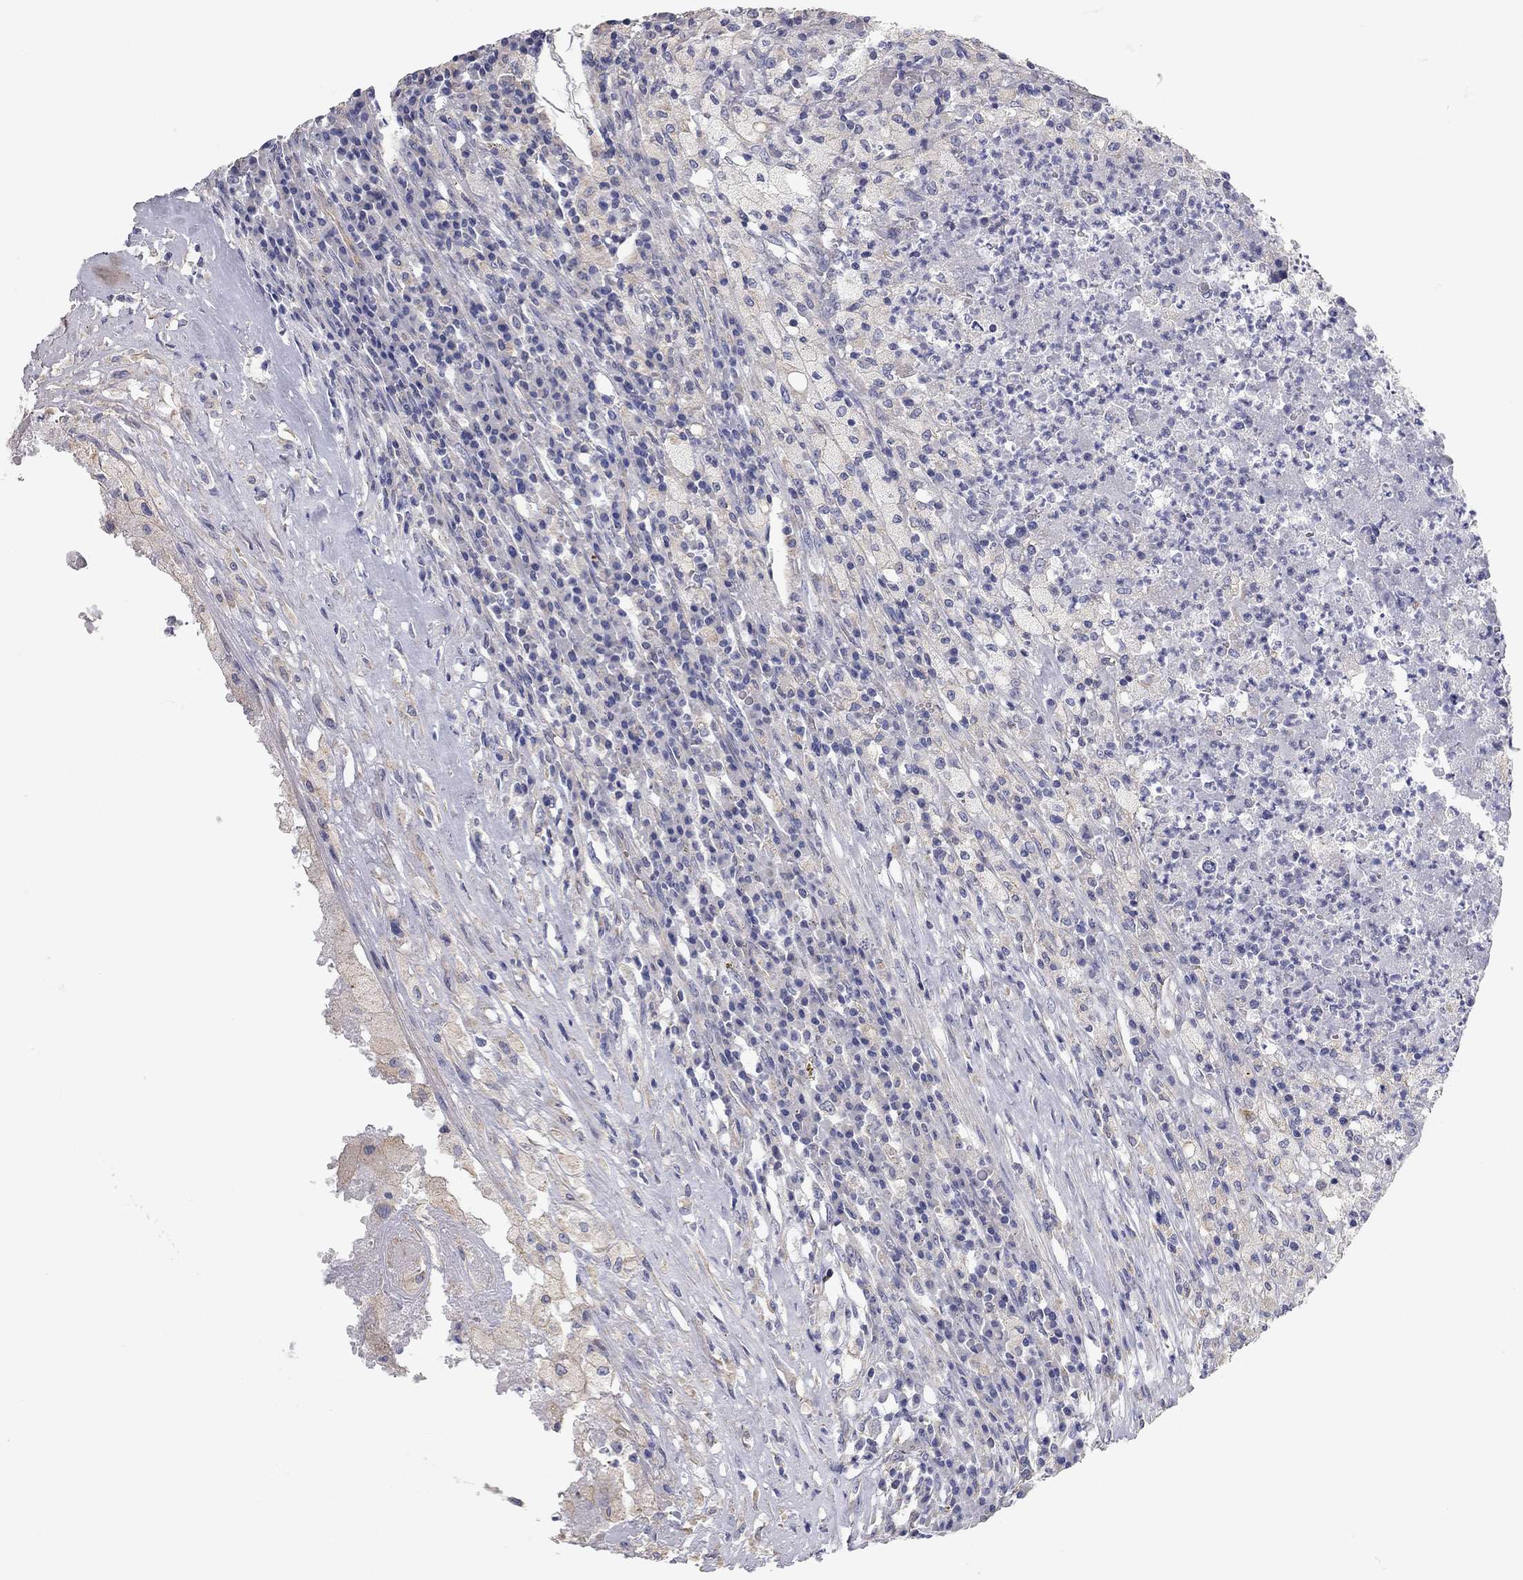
{"staining": {"intensity": "weak", "quantity": "<25%", "location": "cytoplasmic/membranous"}, "tissue": "testis cancer", "cell_type": "Tumor cells", "image_type": "cancer", "snomed": [{"axis": "morphology", "description": "Necrosis, NOS"}, {"axis": "morphology", "description": "Carcinoma, Embryonal, NOS"}, {"axis": "topography", "description": "Testis"}], "caption": "Testis cancer stained for a protein using immunohistochemistry demonstrates no positivity tumor cells.", "gene": "C10orf90", "patient": {"sex": "male", "age": 19}}